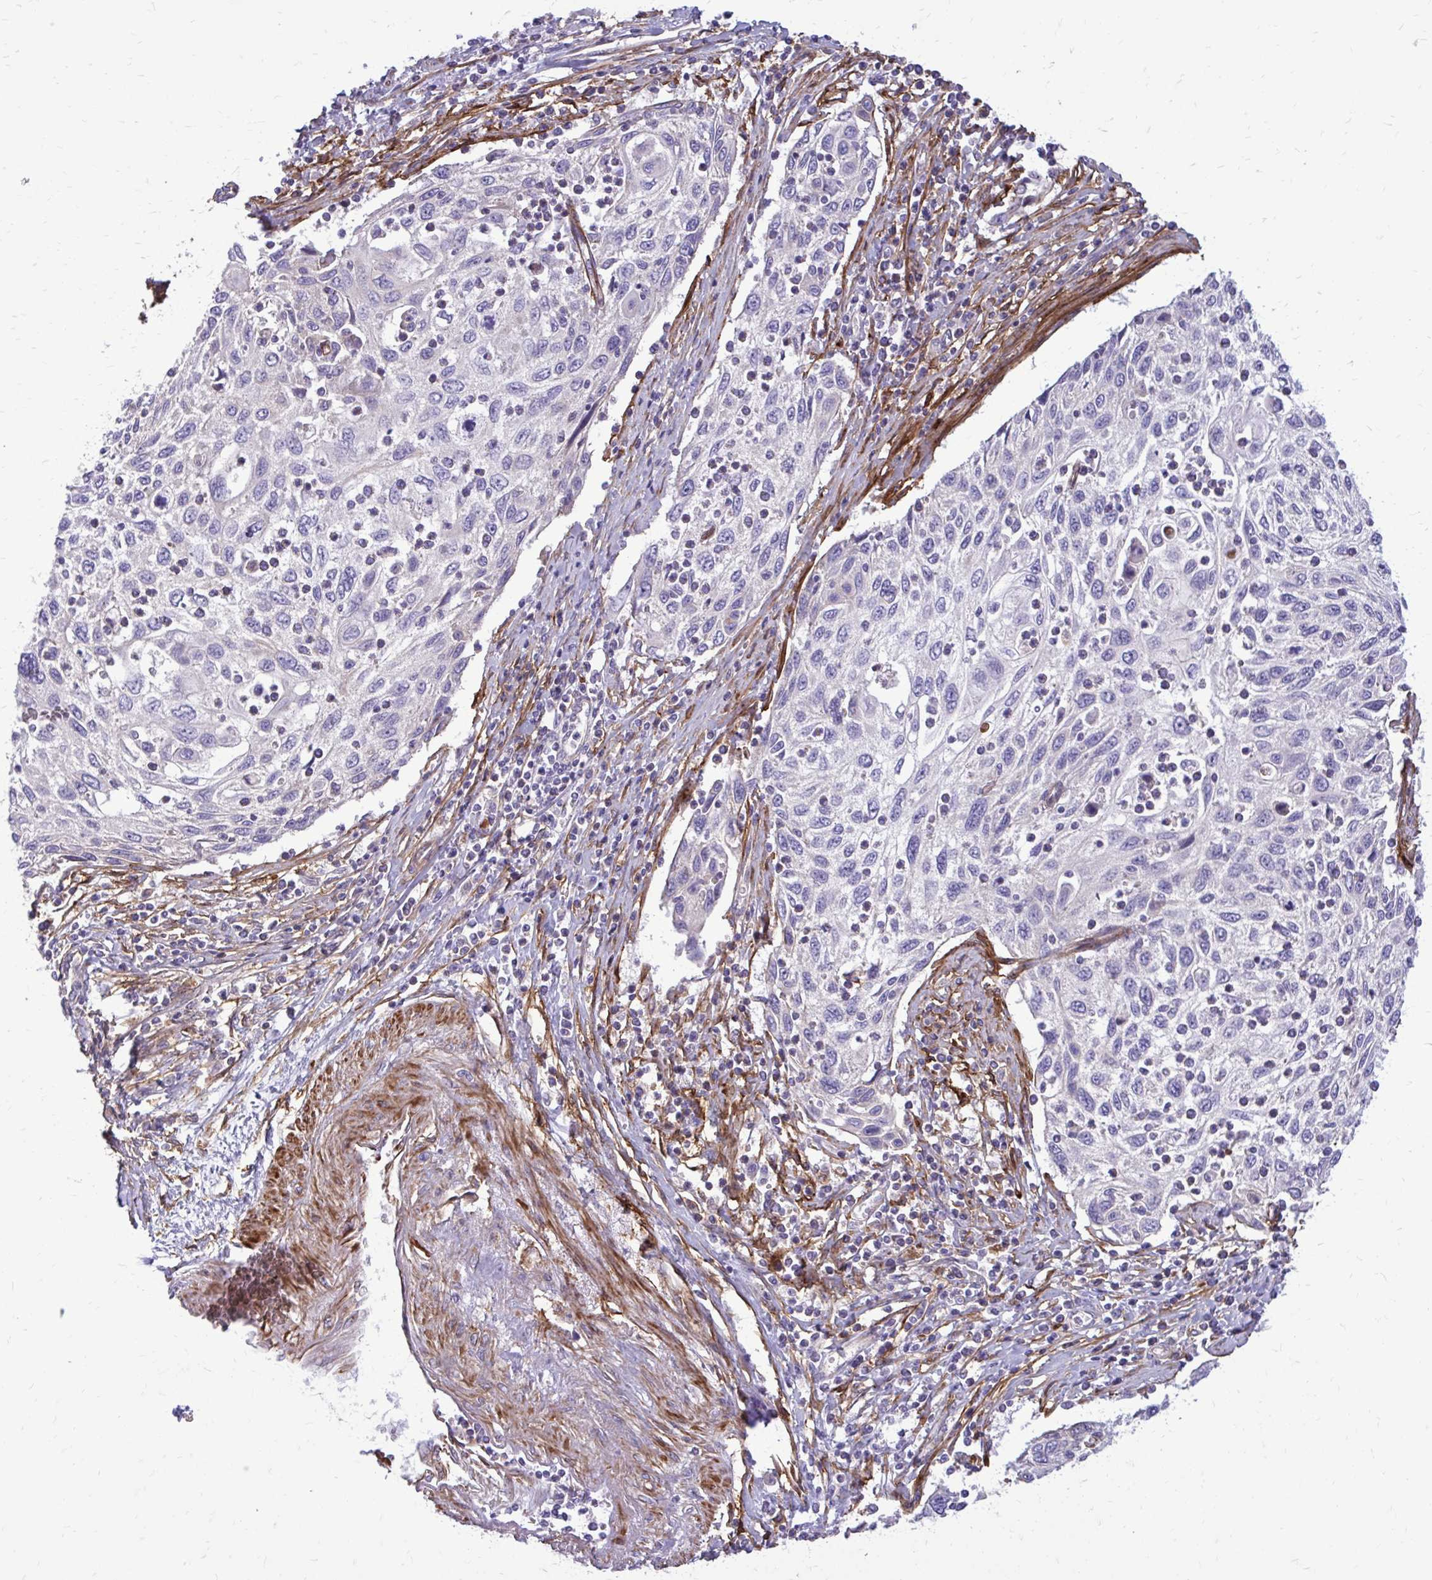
{"staining": {"intensity": "negative", "quantity": "none", "location": "none"}, "tissue": "cervical cancer", "cell_type": "Tumor cells", "image_type": "cancer", "snomed": [{"axis": "morphology", "description": "Squamous cell carcinoma, NOS"}, {"axis": "topography", "description": "Cervix"}], "caption": "This is a photomicrograph of immunohistochemistry staining of cervical cancer (squamous cell carcinoma), which shows no positivity in tumor cells.", "gene": "FAP", "patient": {"sex": "female", "age": 70}}